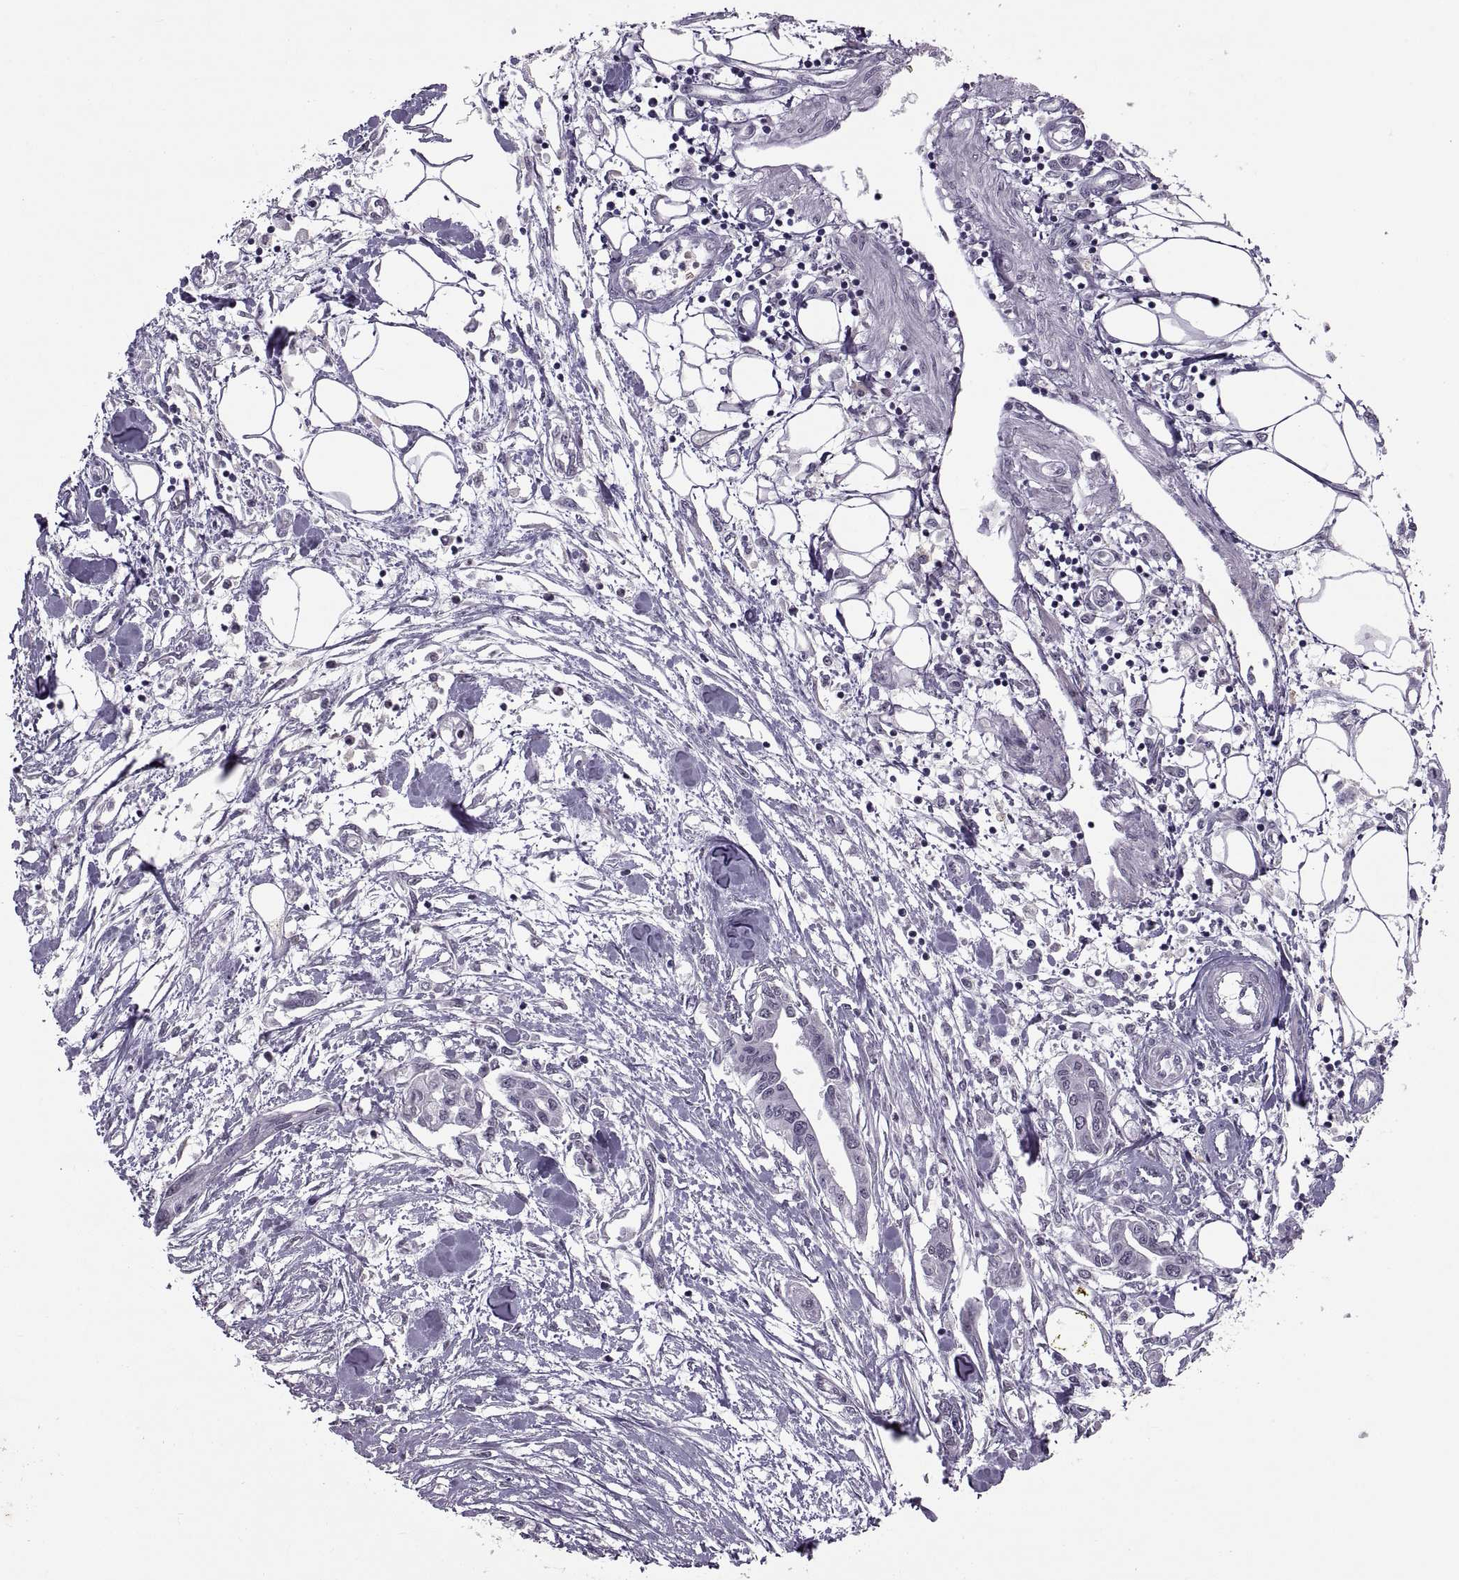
{"staining": {"intensity": "negative", "quantity": "none", "location": "none"}, "tissue": "pancreatic cancer", "cell_type": "Tumor cells", "image_type": "cancer", "snomed": [{"axis": "morphology", "description": "Adenocarcinoma, NOS"}, {"axis": "topography", "description": "Pancreas"}], "caption": "This is a histopathology image of IHC staining of pancreatic adenocarcinoma, which shows no positivity in tumor cells.", "gene": "OTP", "patient": {"sex": "male", "age": 60}}